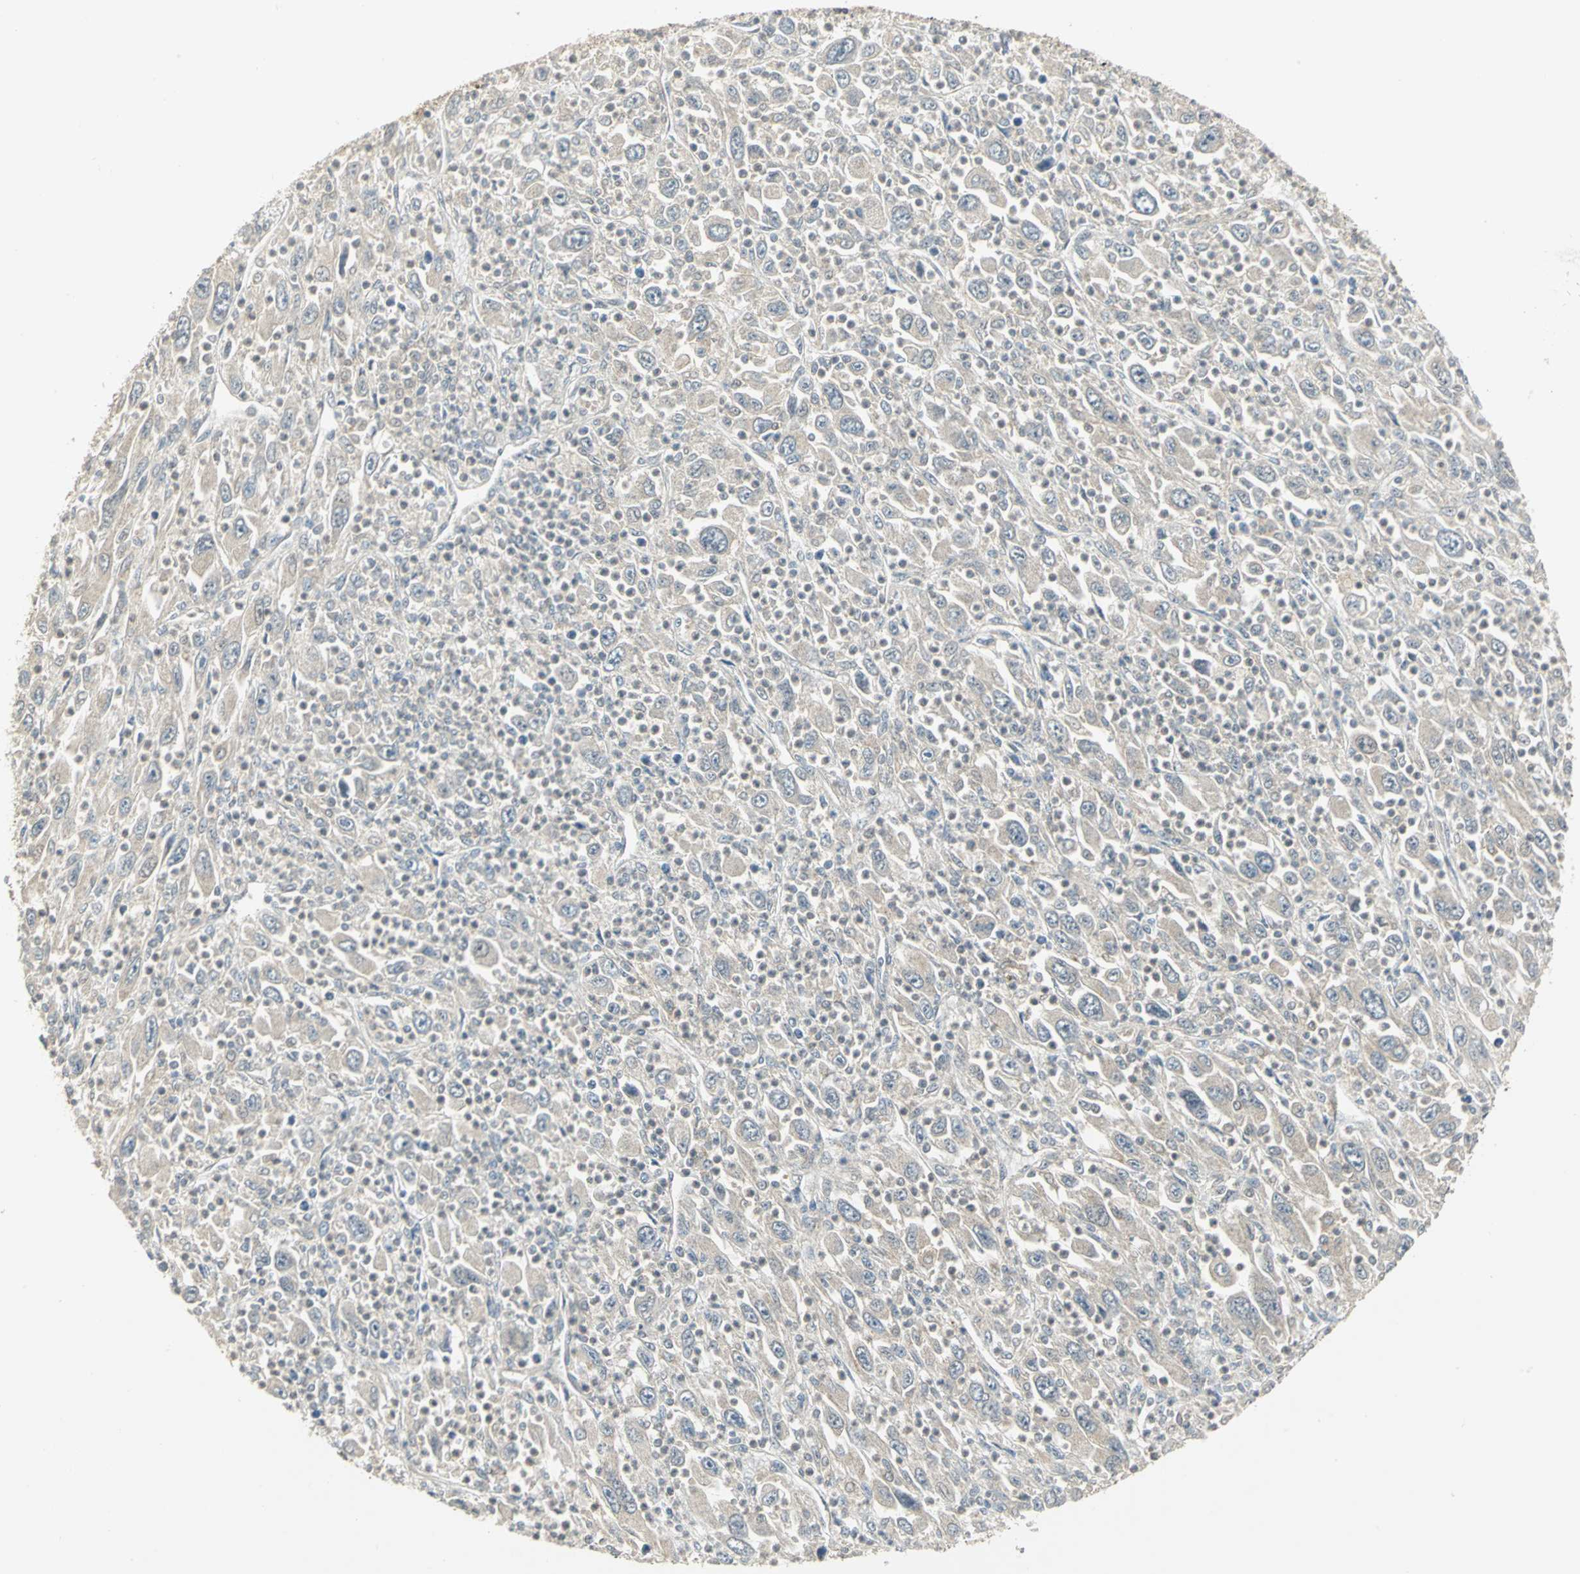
{"staining": {"intensity": "weak", "quantity": ">75%", "location": "cytoplasmic/membranous"}, "tissue": "melanoma", "cell_type": "Tumor cells", "image_type": "cancer", "snomed": [{"axis": "morphology", "description": "Malignant melanoma, Metastatic site"}, {"axis": "topography", "description": "Skin"}], "caption": "This histopathology image shows melanoma stained with IHC to label a protein in brown. The cytoplasmic/membranous of tumor cells show weak positivity for the protein. Nuclei are counter-stained blue.", "gene": "MAPK8IP3", "patient": {"sex": "female", "age": 56}}